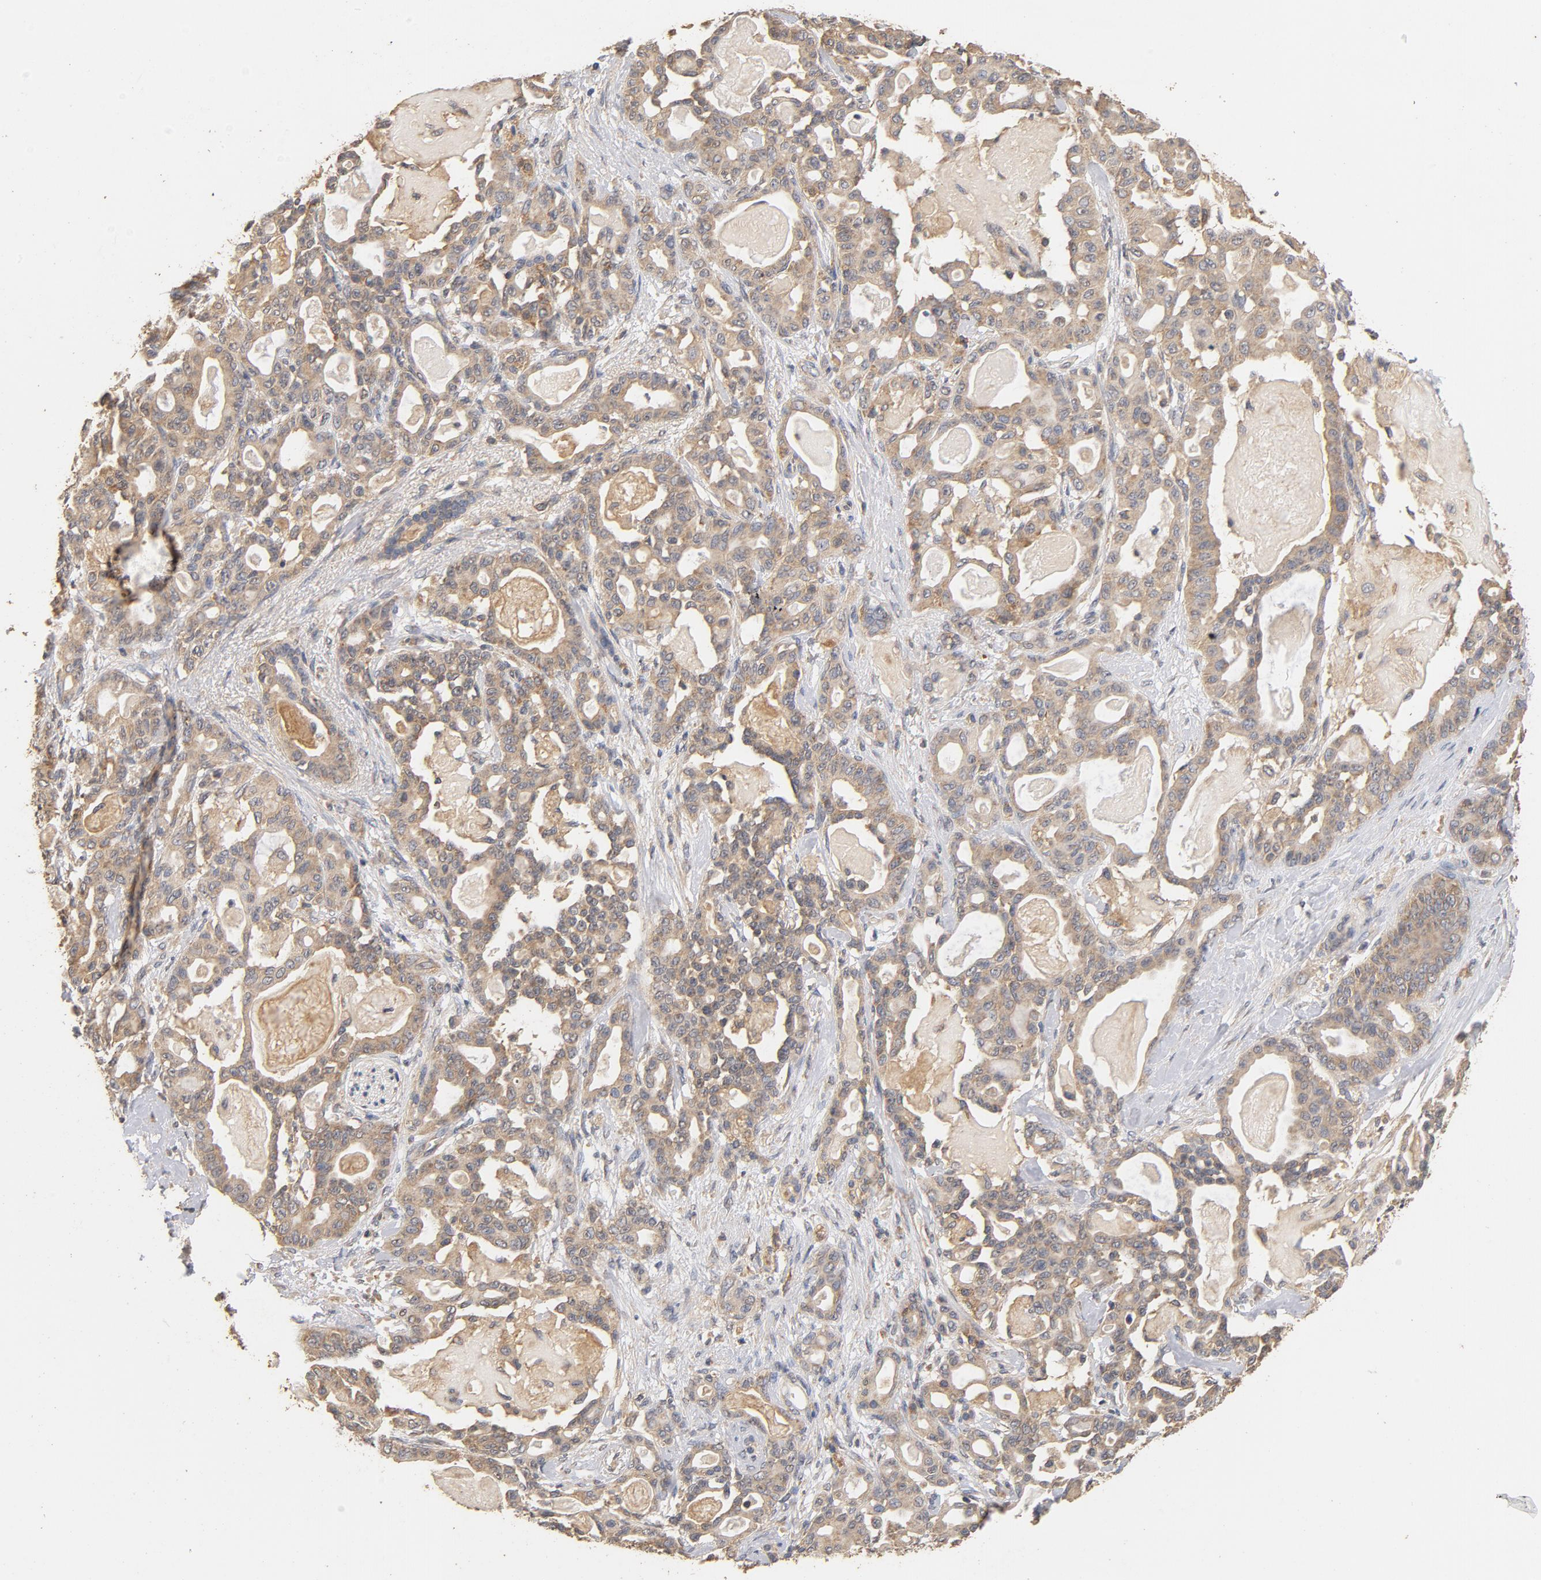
{"staining": {"intensity": "weak", "quantity": ">75%", "location": "cytoplasmic/membranous"}, "tissue": "pancreatic cancer", "cell_type": "Tumor cells", "image_type": "cancer", "snomed": [{"axis": "morphology", "description": "Adenocarcinoma, NOS"}, {"axis": "topography", "description": "Pancreas"}], "caption": "Pancreatic cancer stained with DAB IHC reveals low levels of weak cytoplasmic/membranous expression in approximately >75% of tumor cells.", "gene": "DDX6", "patient": {"sex": "male", "age": 63}}